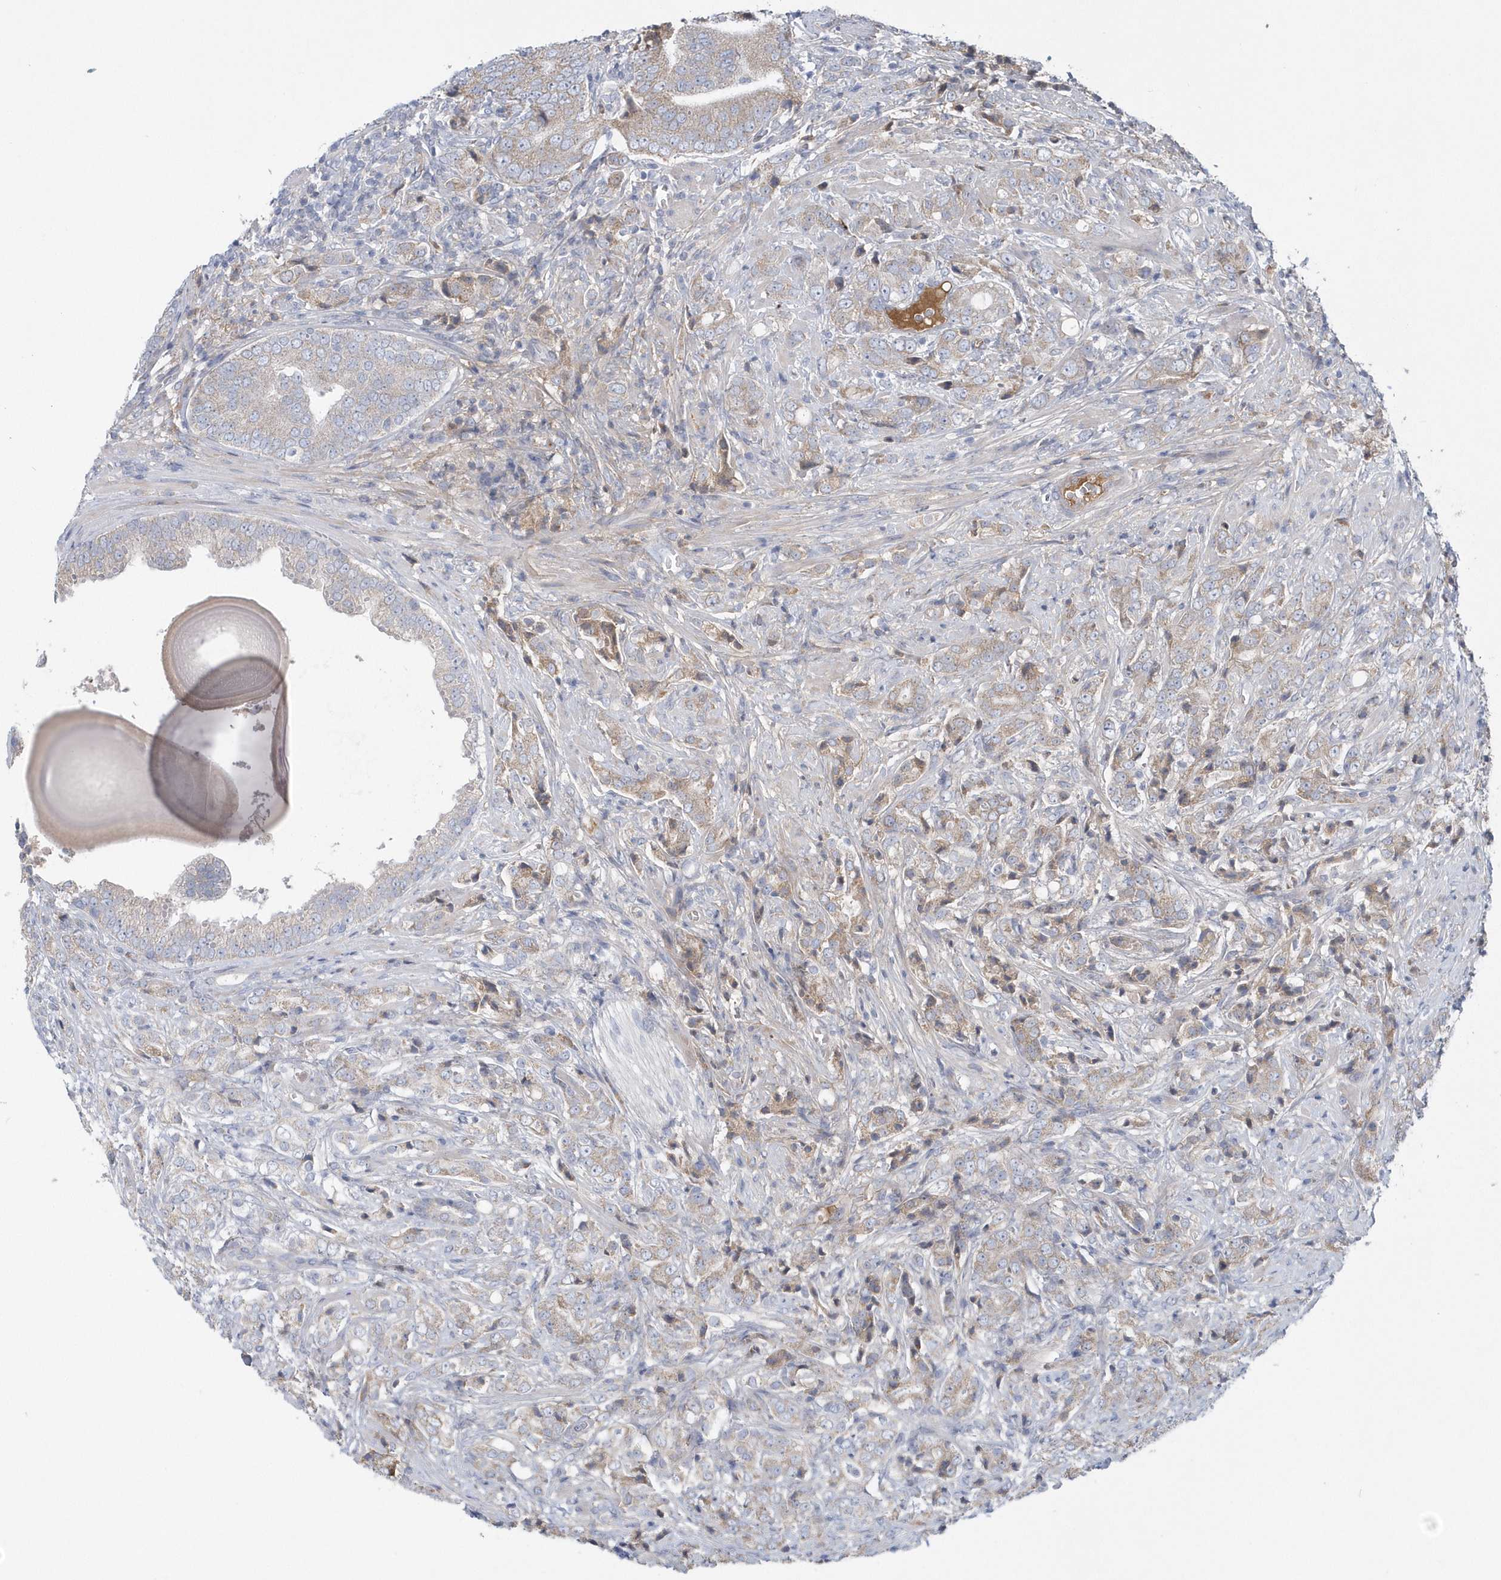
{"staining": {"intensity": "weak", "quantity": "<25%", "location": "cytoplasmic/membranous"}, "tissue": "prostate cancer", "cell_type": "Tumor cells", "image_type": "cancer", "snomed": [{"axis": "morphology", "description": "Adenocarcinoma, High grade"}, {"axis": "topography", "description": "Prostate"}], "caption": "Prostate cancer was stained to show a protein in brown. There is no significant expression in tumor cells.", "gene": "SPATA18", "patient": {"sex": "male", "age": 57}}